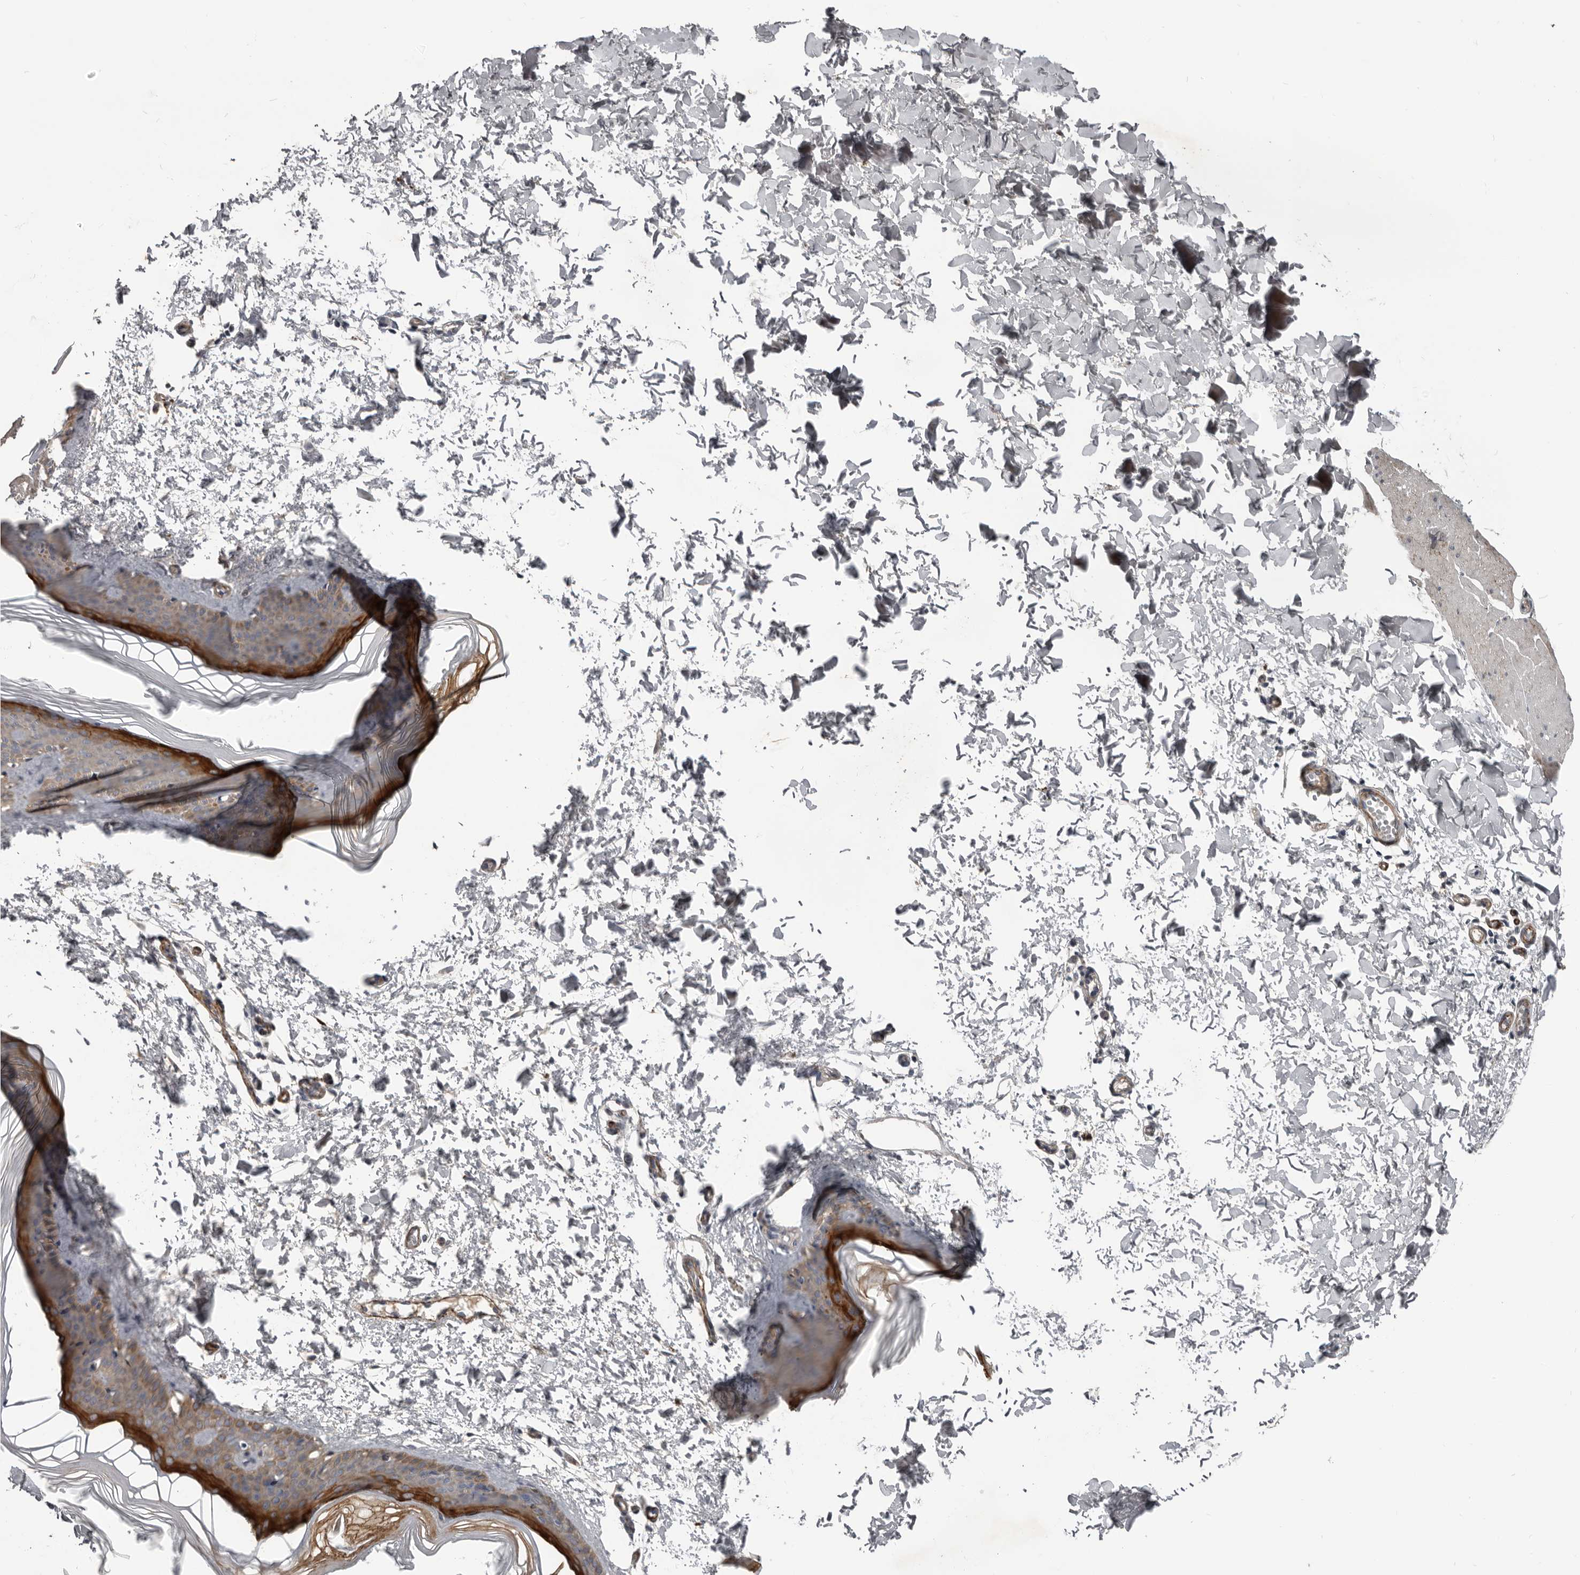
{"staining": {"intensity": "negative", "quantity": "none", "location": "none"}, "tissue": "skin", "cell_type": "Fibroblasts", "image_type": "normal", "snomed": [{"axis": "morphology", "description": "Normal tissue, NOS"}, {"axis": "topography", "description": "Skin"}], "caption": "Fibroblasts show no significant expression in benign skin. (DAB IHC visualized using brightfield microscopy, high magnification).", "gene": "C1orf216", "patient": {"sex": "female", "age": 27}}